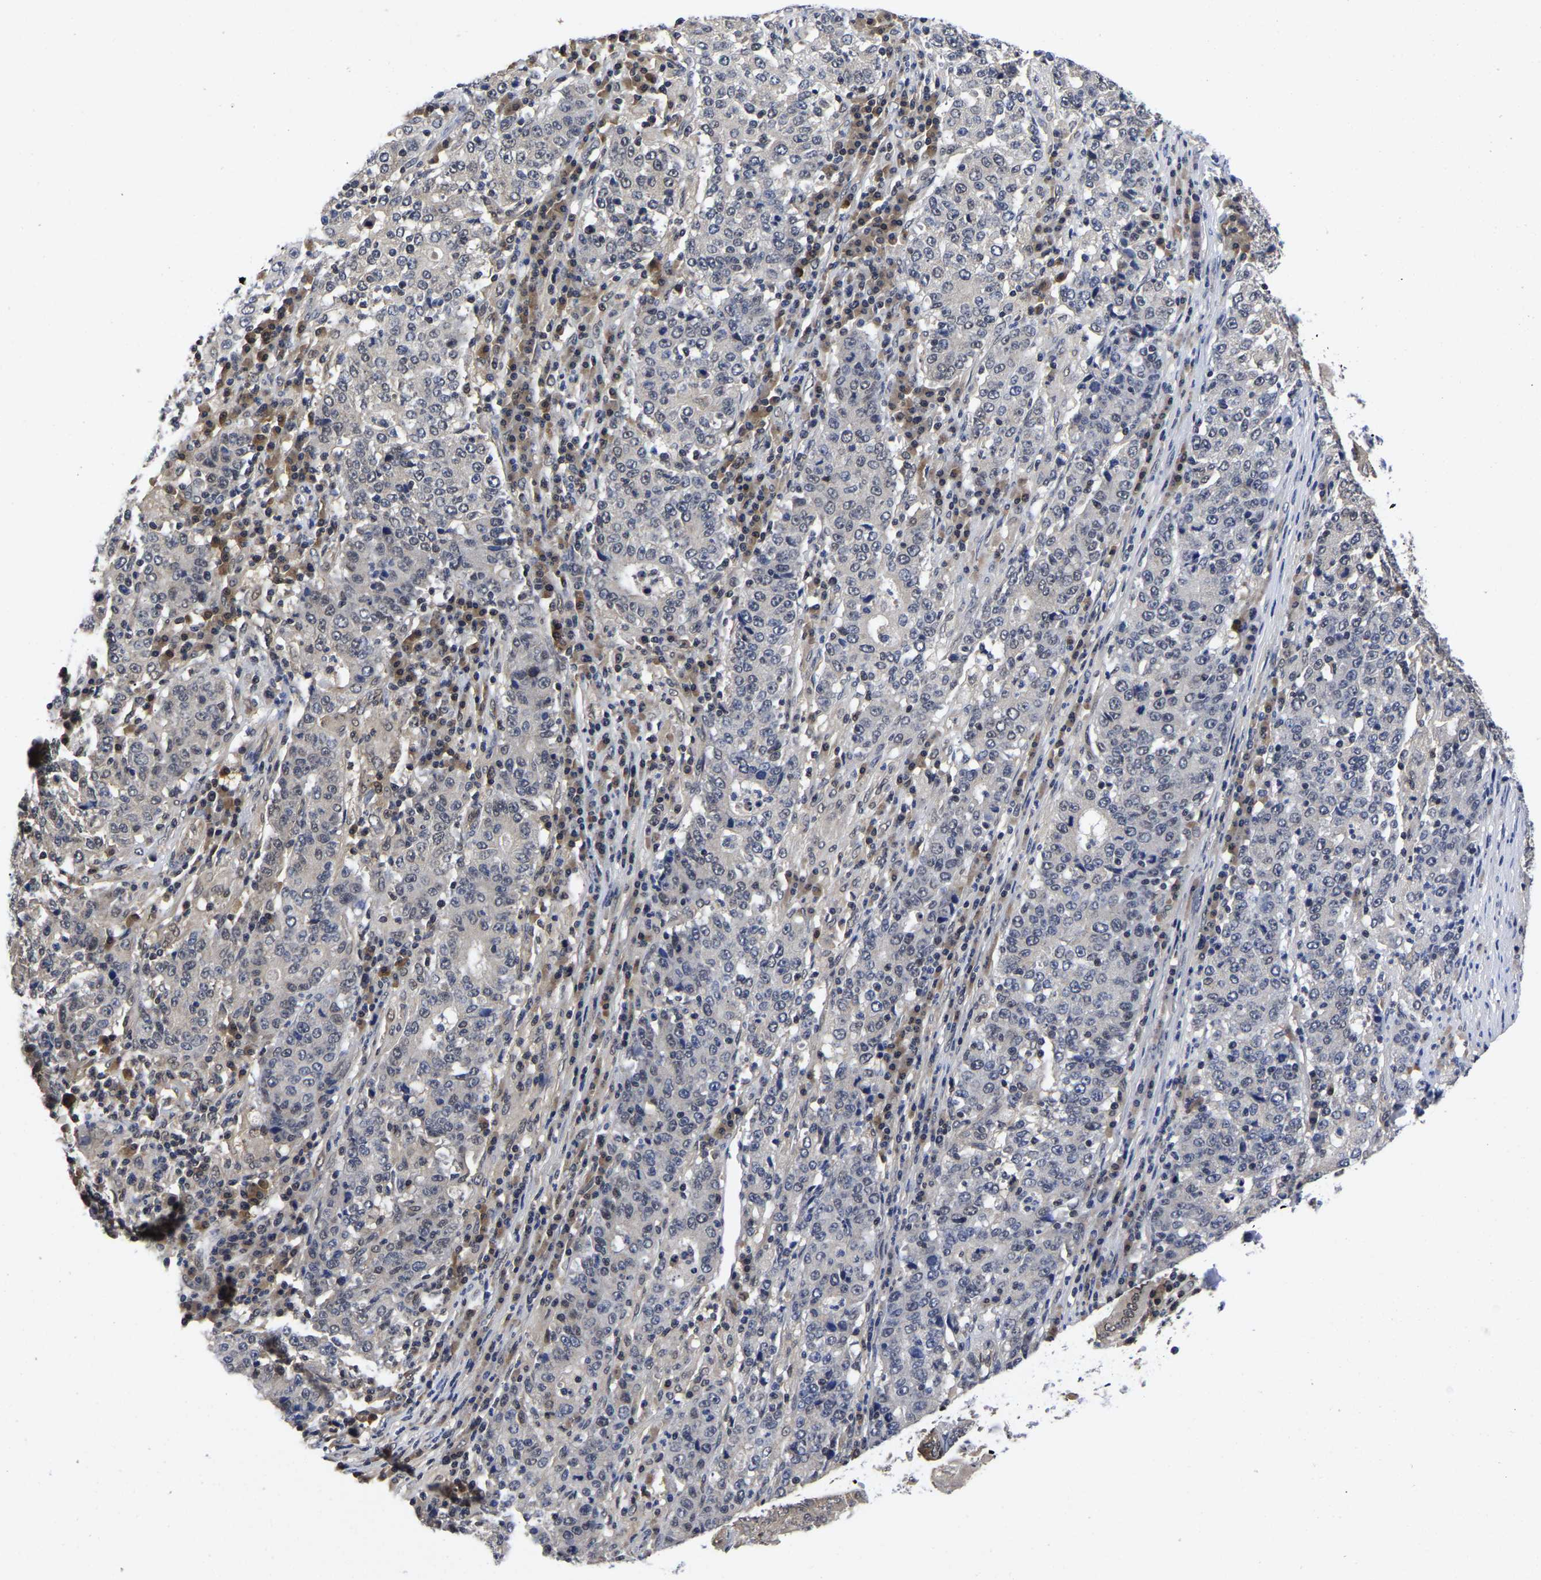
{"staining": {"intensity": "weak", "quantity": "<25%", "location": "cytoplasmic/membranous"}, "tissue": "stomach cancer", "cell_type": "Tumor cells", "image_type": "cancer", "snomed": [{"axis": "morphology", "description": "Adenocarcinoma, NOS"}, {"axis": "topography", "description": "Stomach"}], "caption": "DAB immunohistochemical staining of adenocarcinoma (stomach) demonstrates no significant positivity in tumor cells. Brightfield microscopy of IHC stained with DAB (3,3'-diaminobenzidine) (brown) and hematoxylin (blue), captured at high magnification.", "gene": "MCOLN2", "patient": {"sex": "female", "age": 65}}